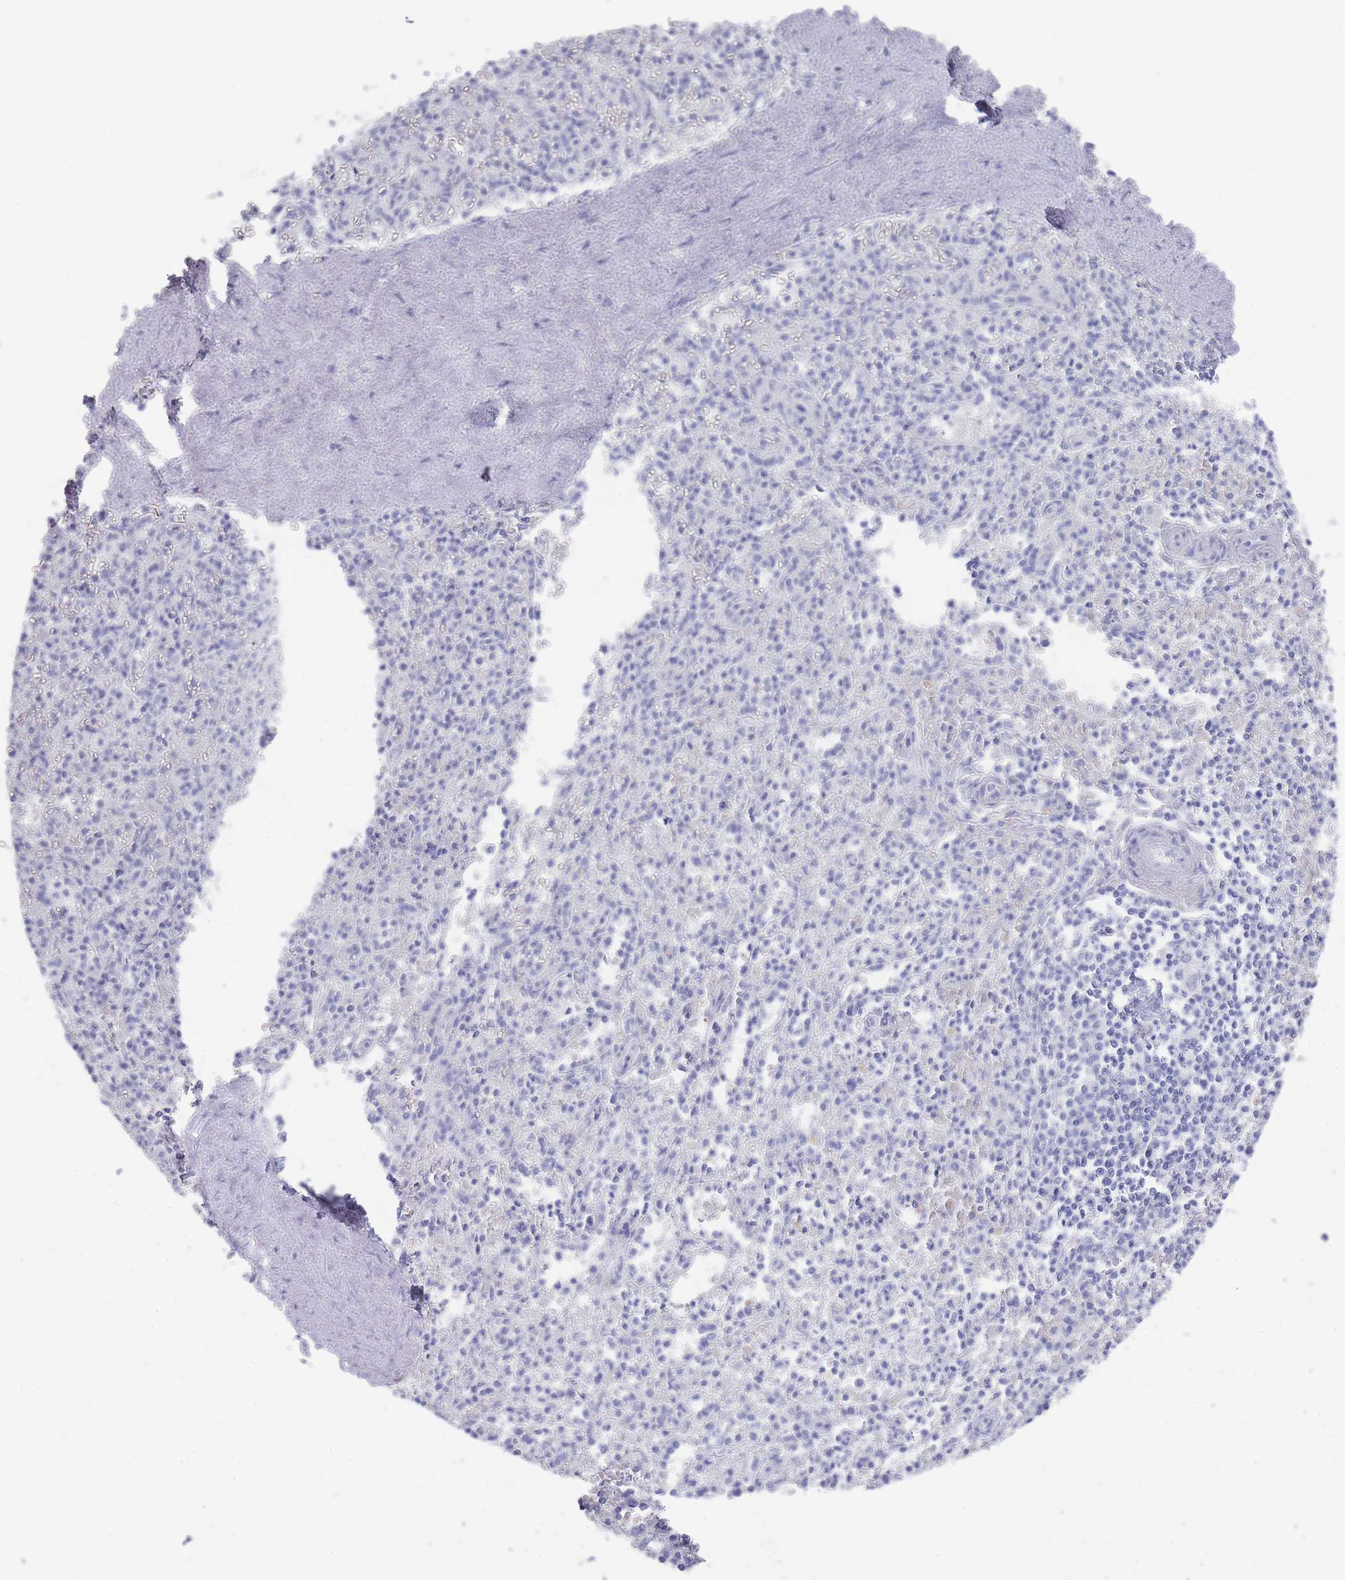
{"staining": {"intensity": "negative", "quantity": "none", "location": "none"}, "tissue": "spleen", "cell_type": "Cells in red pulp", "image_type": "normal", "snomed": [{"axis": "morphology", "description": "Normal tissue, NOS"}, {"axis": "topography", "description": "Spleen"}], "caption": "Cells in red pulp show no significant staining in benign spleen.", "gene": "RAB2B", "patient": {"sex": "female", "age": 70}}